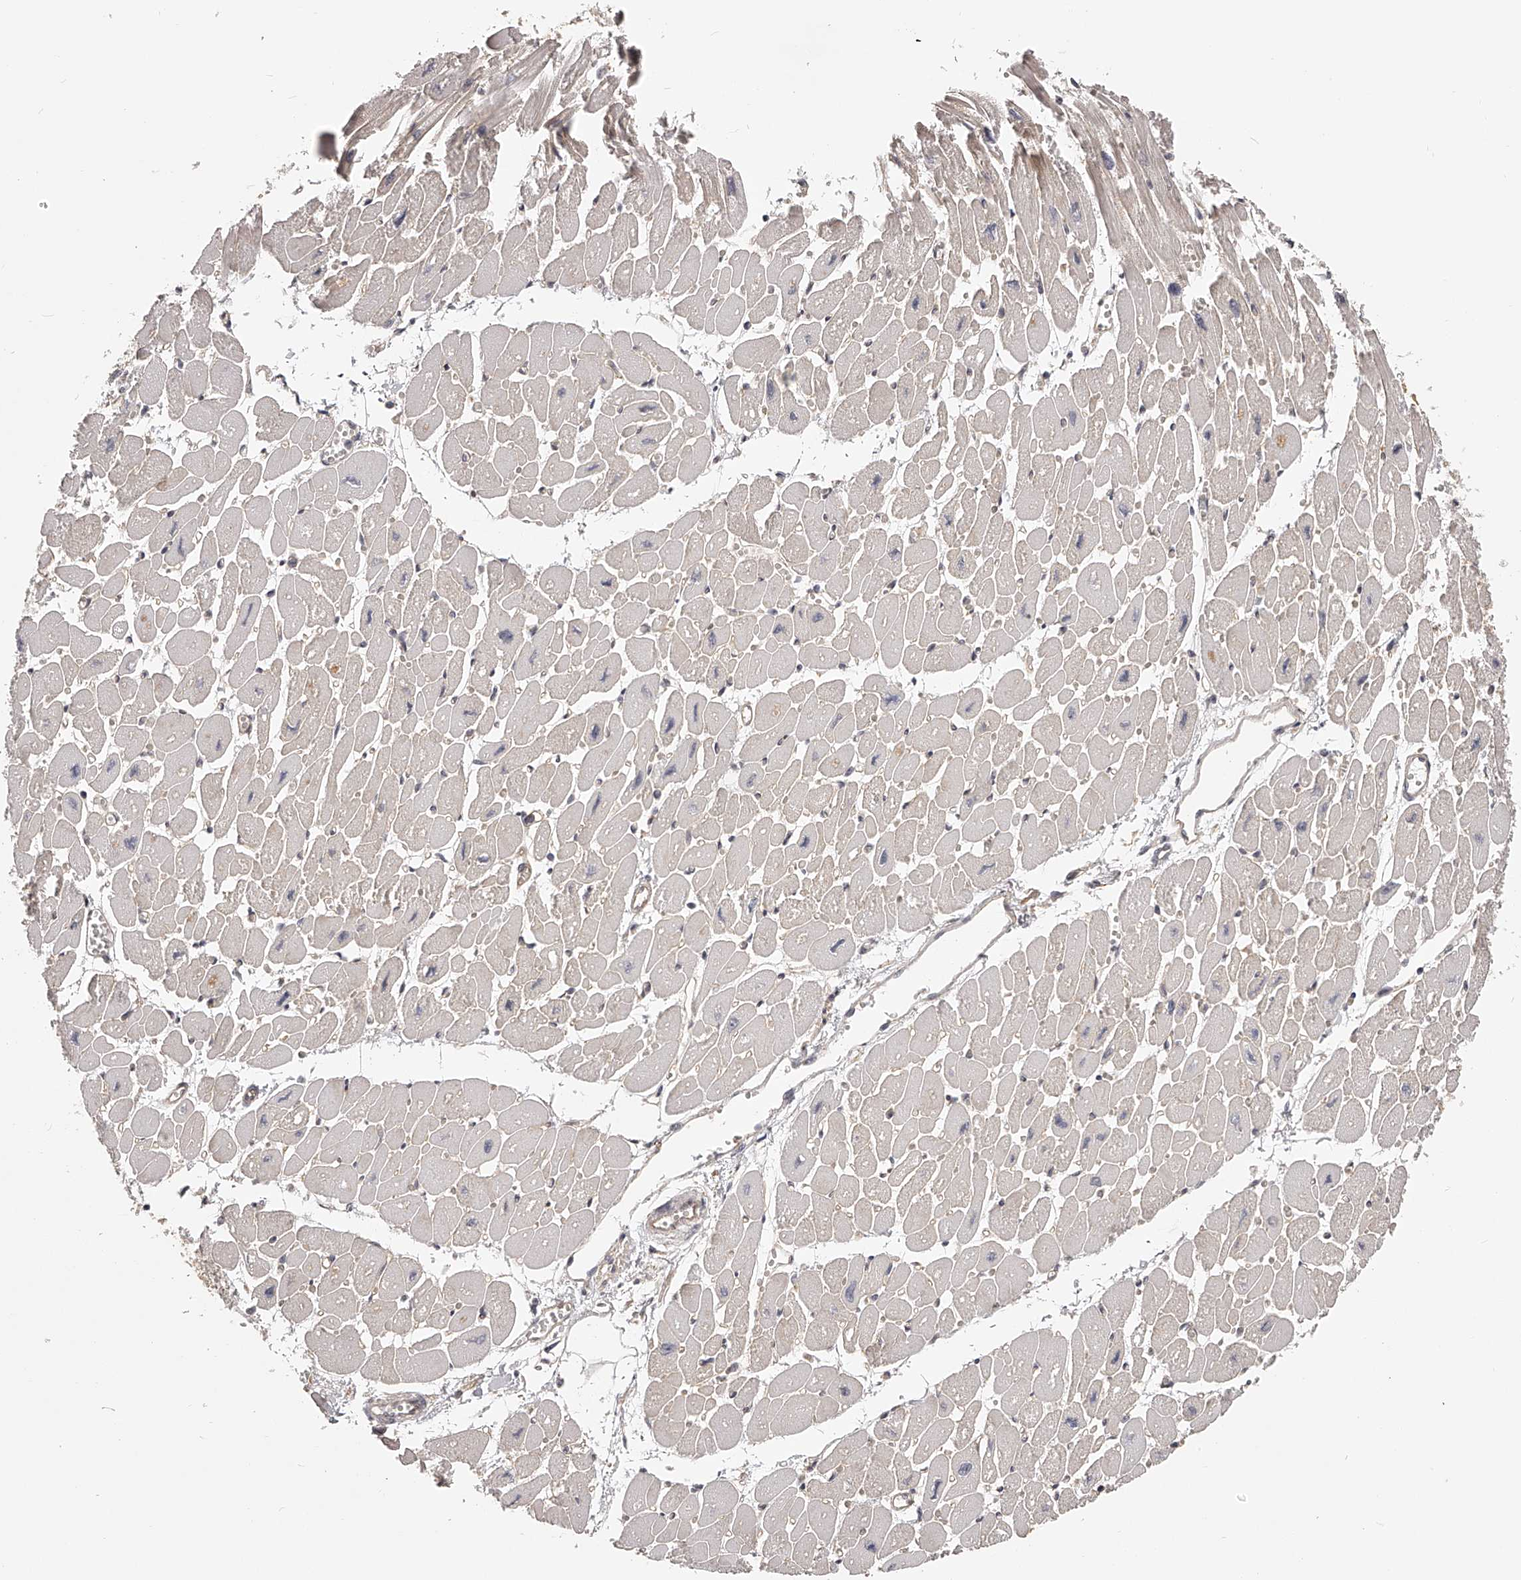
{"staining": {"intensity": "weak", "quantity": "25%-75%", "location": "cytoplasmic/membranous"}, "tissue": "heart muscle", "cell_type": "Cardiomyocytes", "image_type": "normal", "snomed": [{"axis": "morphology", "description": "Normal tissue, NOS"}, {"axis": "topography", "description": "Heart"}], "caption": "The photomicrograph shows staining of benign heart muscle, revealing weak cytoplasmic/membranous protein expression (brown color) within cardiomyocytes.", "gene": "ZNF582", "patient": {"sex": "female", "age": 54}}